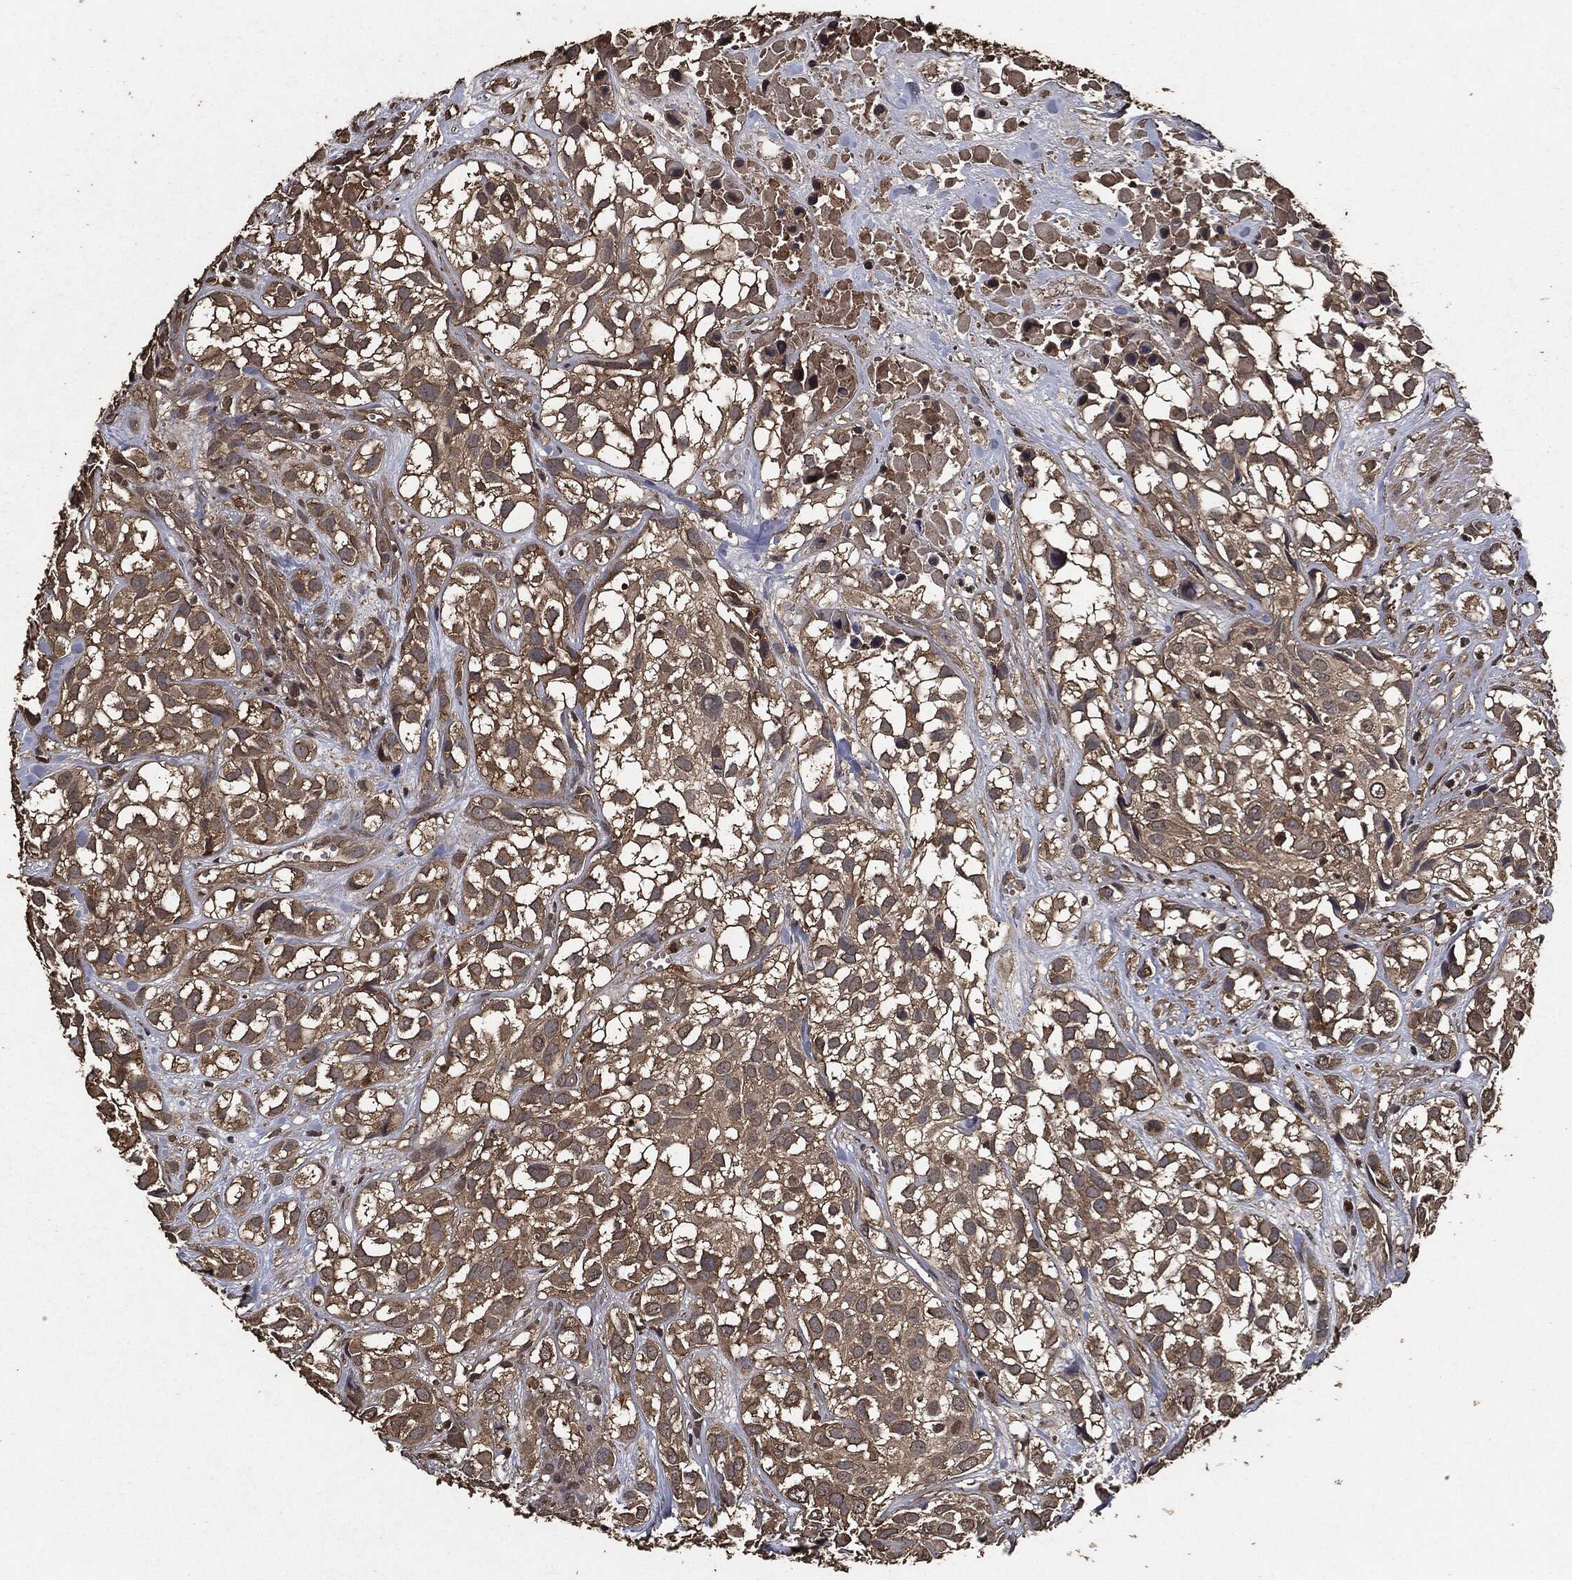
{"staining": {"intensity": "moderate", "quantity": ">75%", "location": "cytoplasmic/membranous"}, "tissue": "urothelial cancer", "cell_type": "Tumor cells", "image_type": "cancer", "snomed": [{"axis": "morphology", "description": "Urothelial carcinoma, High grade"}, {"axis": "topography", "description": "Urinary bladder"}], "caption": "This is an image of IHC staining of urothelial carcinoma (high-grade), which shows moderate staining in the cytoplasmic/membranous of tumor cells.", "gene": "AKT1S1", "patient": {"sex": "male", "age": 56}}